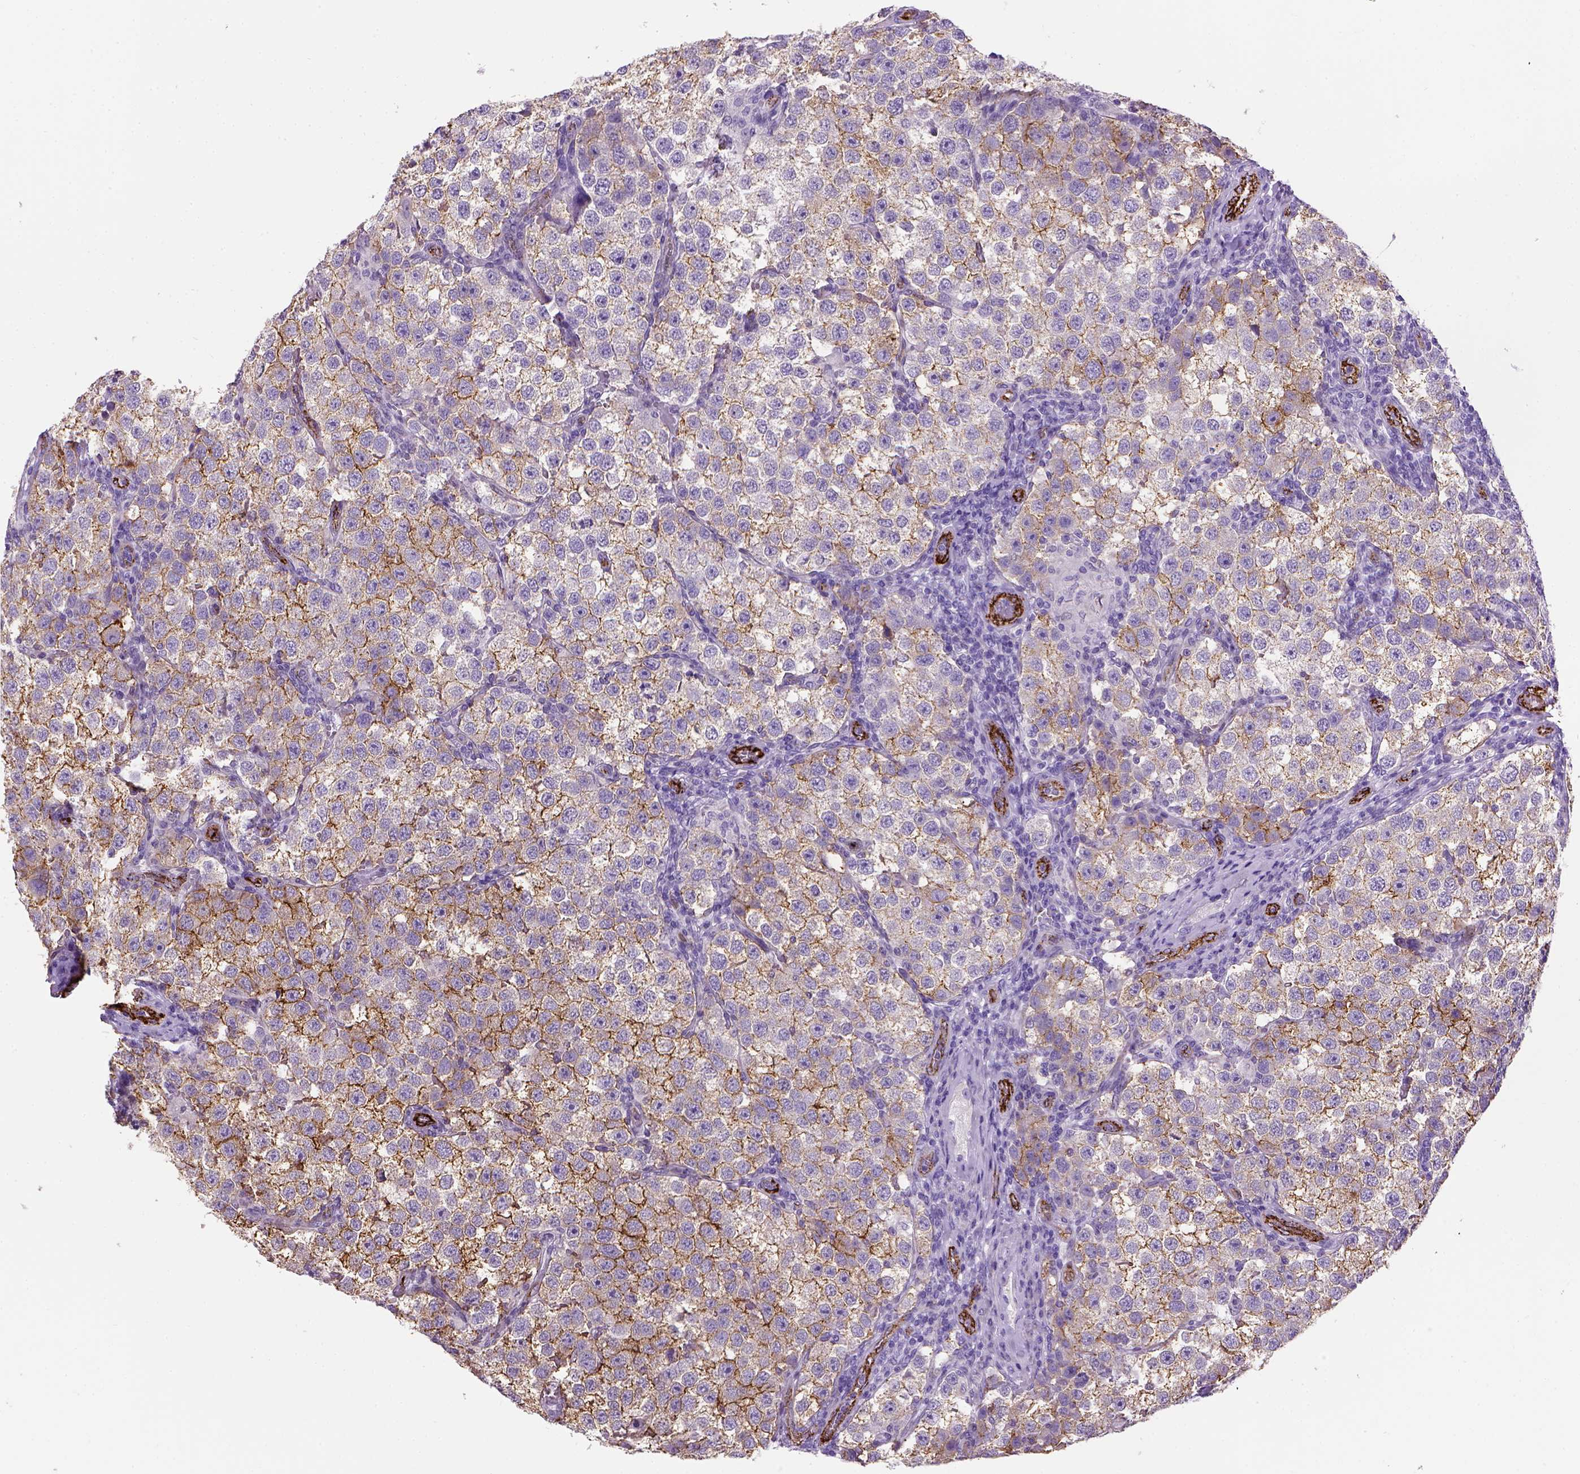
{"staining": {"intensity": "weak", "quantity": "25%-75%", "location": "cytoplasmic/membranous"}, "tissue": "testis cancer", "cell_type": "Tumor cells", "image_type": "cancer", "snomed": [{"axis": "morphology", "description": "Seminoma, NOS"}, {"axis": "topography", "description": "Testis"}], "caption": "Protein expression analysis of testis seminoma shows weak cytoplasmic/membranous expression in approximately 25%-75% of tumor cells. (DAB IHC with brightfield microscopy, high magnification).", "gene": "VWF", "patient": {"sex": "male", "age": 37}}